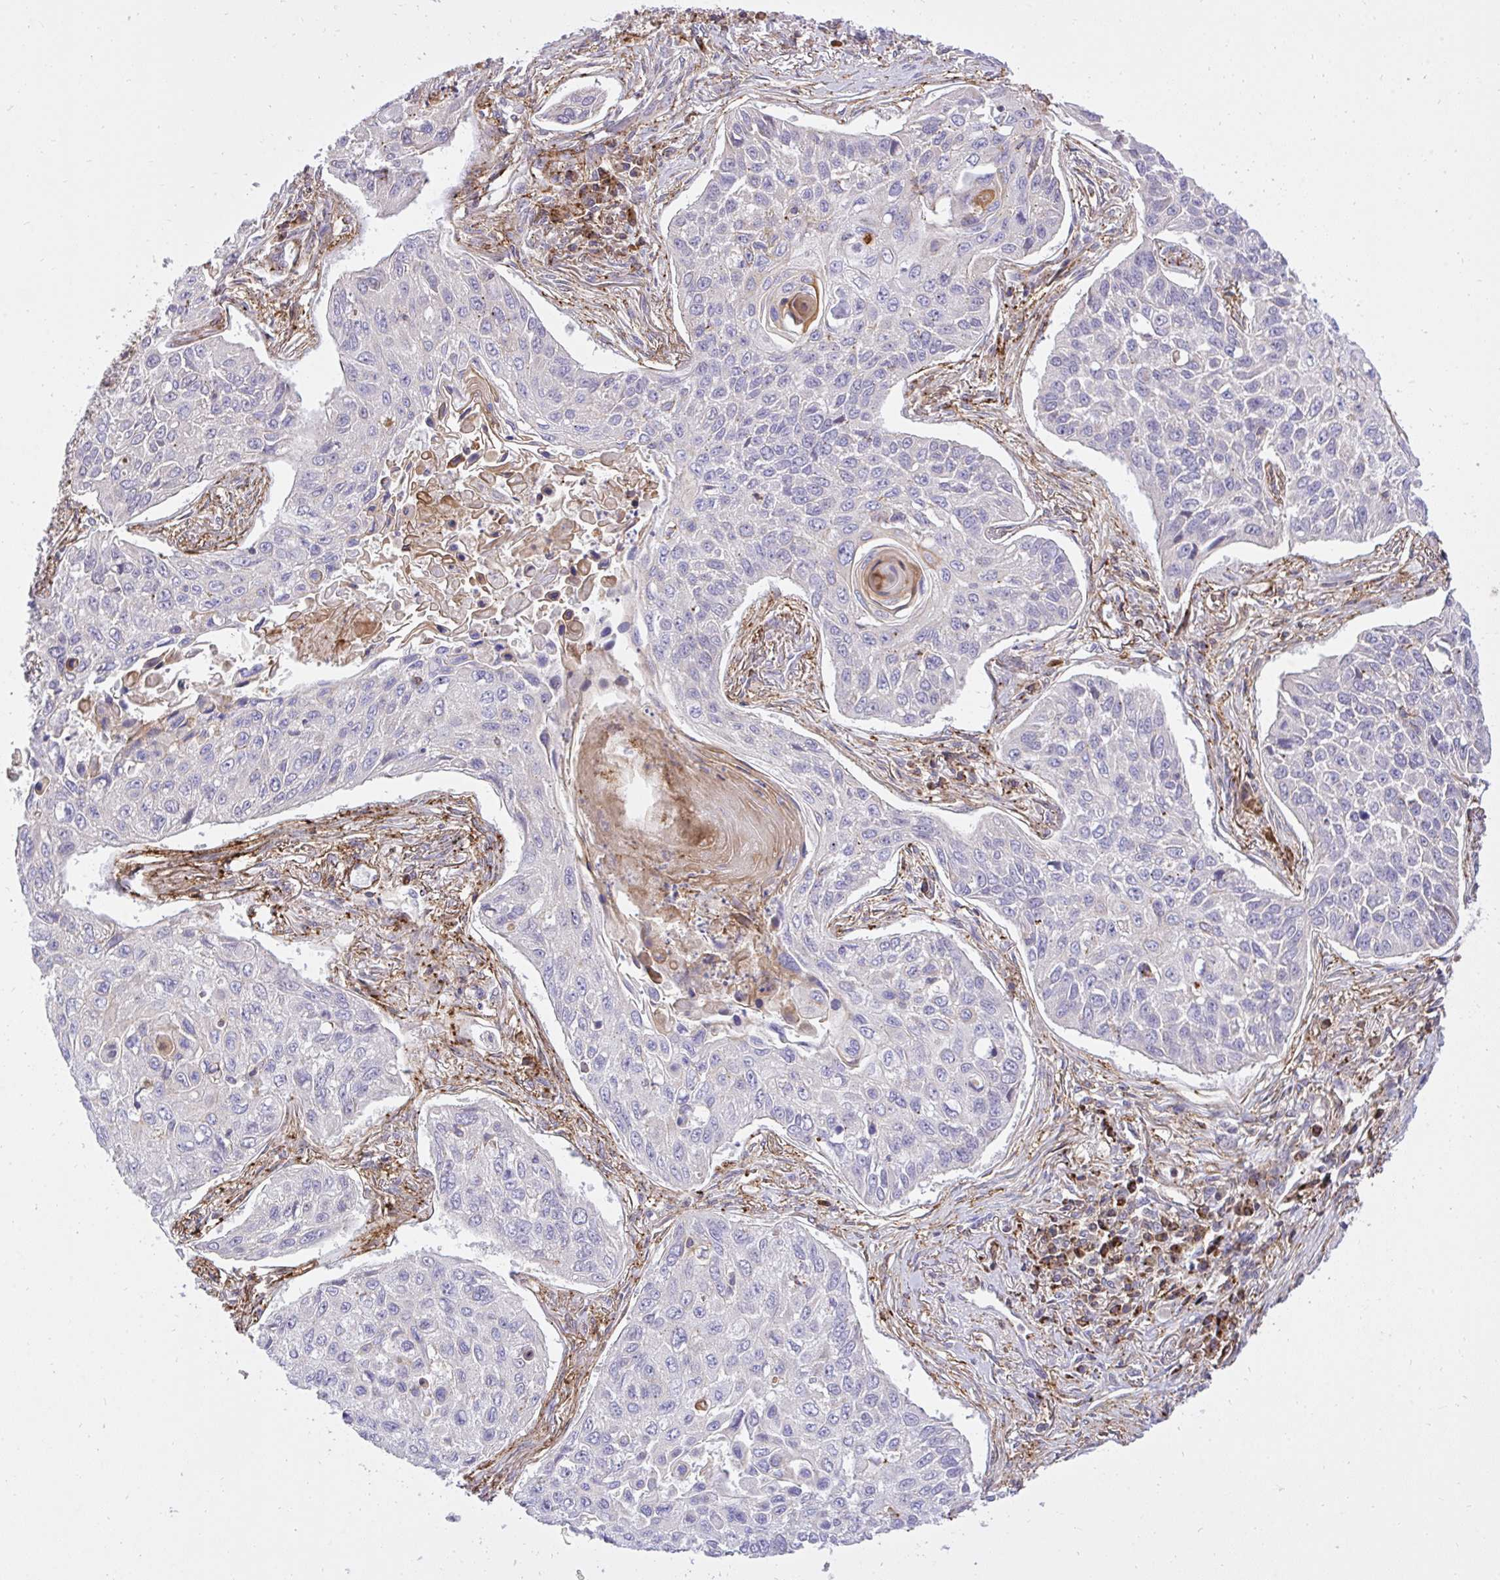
{"staining": {"intensity": "negative", "quantity": "none", "location": "none"}, "tissue": "lung cancer", "cell_type": "Tumor cells", "image_type": "cancer", "snomed": [{"axis": "morphology", "description": "Squamous cell carcinoma, NOS"}, {"axis": "topography", "description": "Lung"}], "caption": "A photomicrograph of lung cancer (squamous cell carcinoma) stained for a protein demonstrates no brown staining in tumor cells.", "gene": "ERI1", "patient": {"sex": "male", "age": 75}}